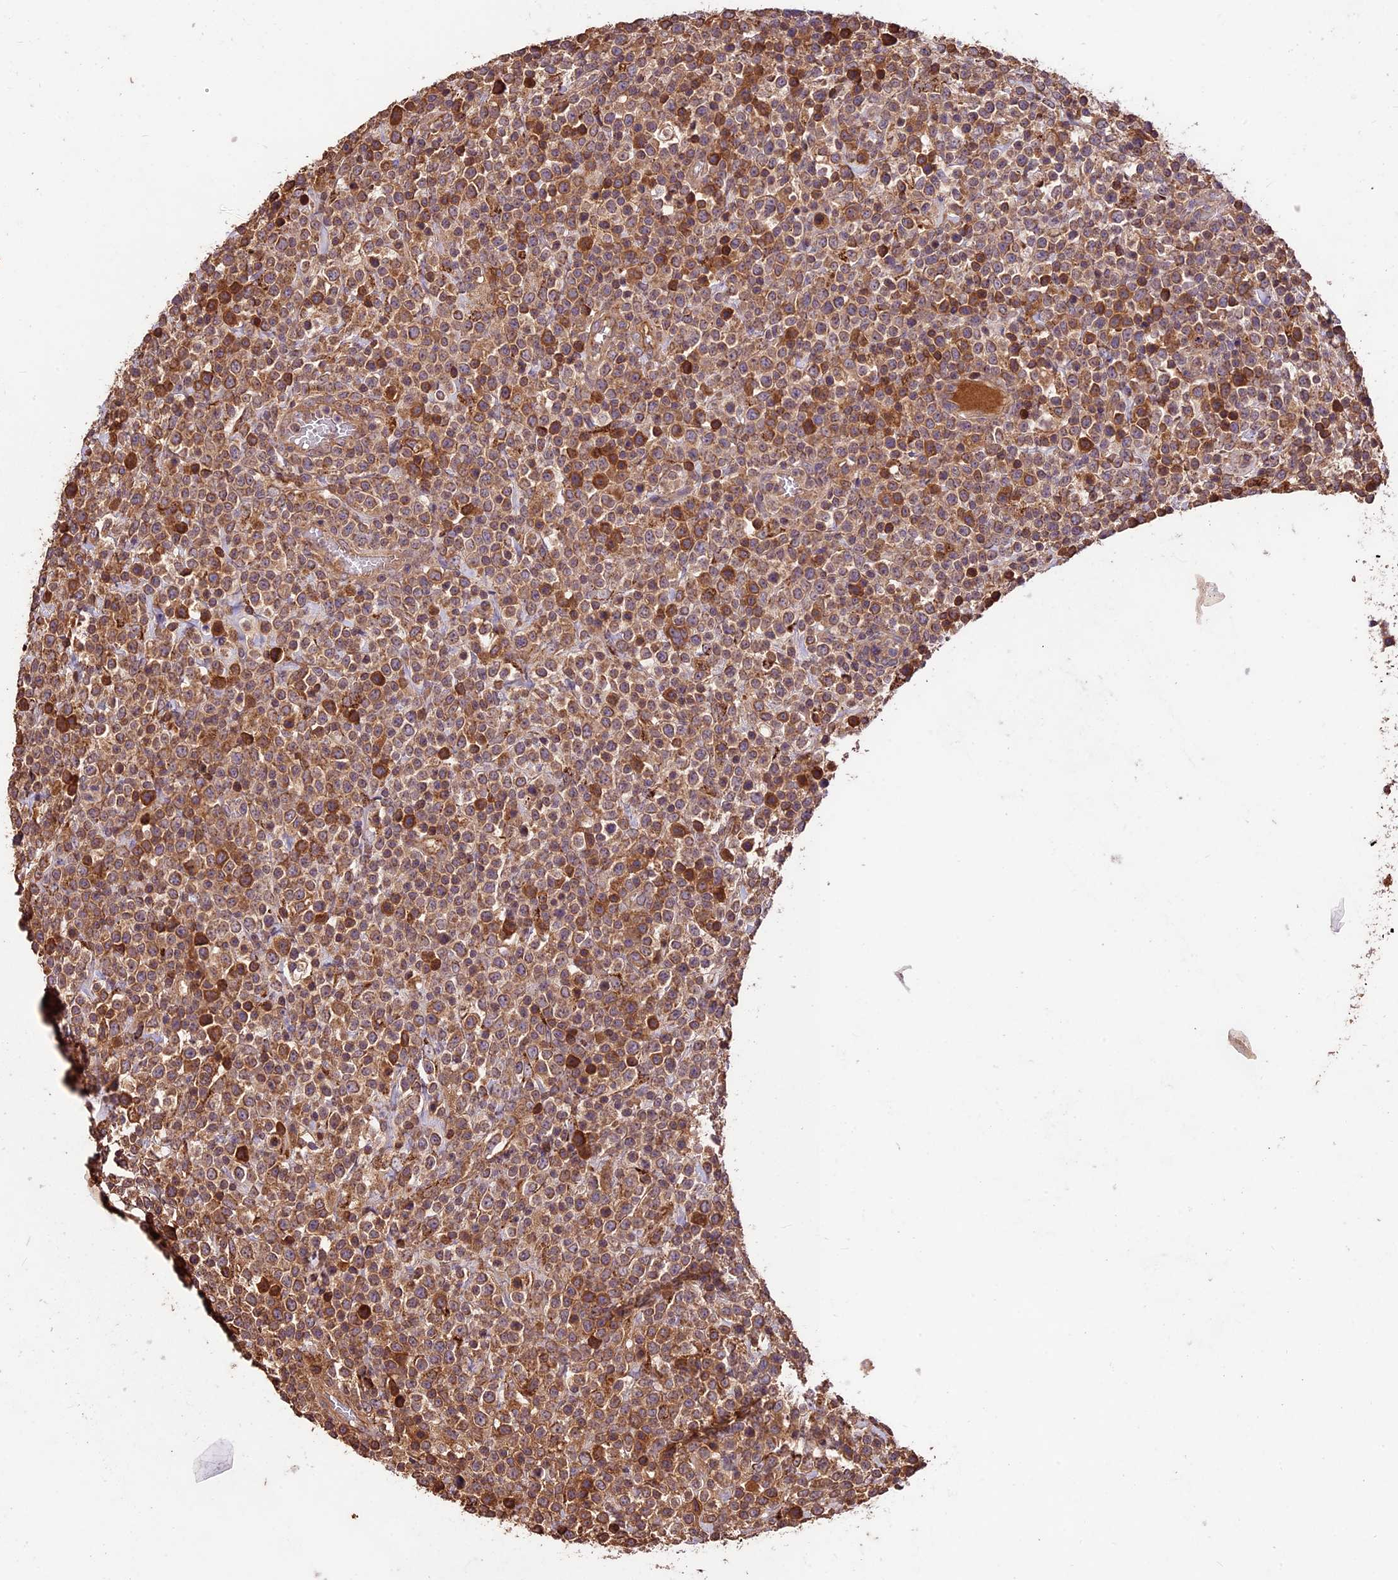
{"staining": {"intensity": "moderate", "quantity": "25%-75%", "location": "cytoplasmic/membranous"}, "tissue": "lymphoma", "cell_type": "Tumor cells", "image_type": "cancer", "snomed": [{"axis": "morphology", "description": "Malignant lymphoma, non-Hodgkin's type, High grade"}, {"axis": "topography", "description": "Colon"}], "caption": "High-grade malignant lymphoma, non-Hodgkin's type stained for a protein (brown) shows moderate cytoplasmic/membranous positive positivity in about 25%-75% of tumor cells.", "gene": "CRLF1", "patient": {"sex": "female", "age": 53}}